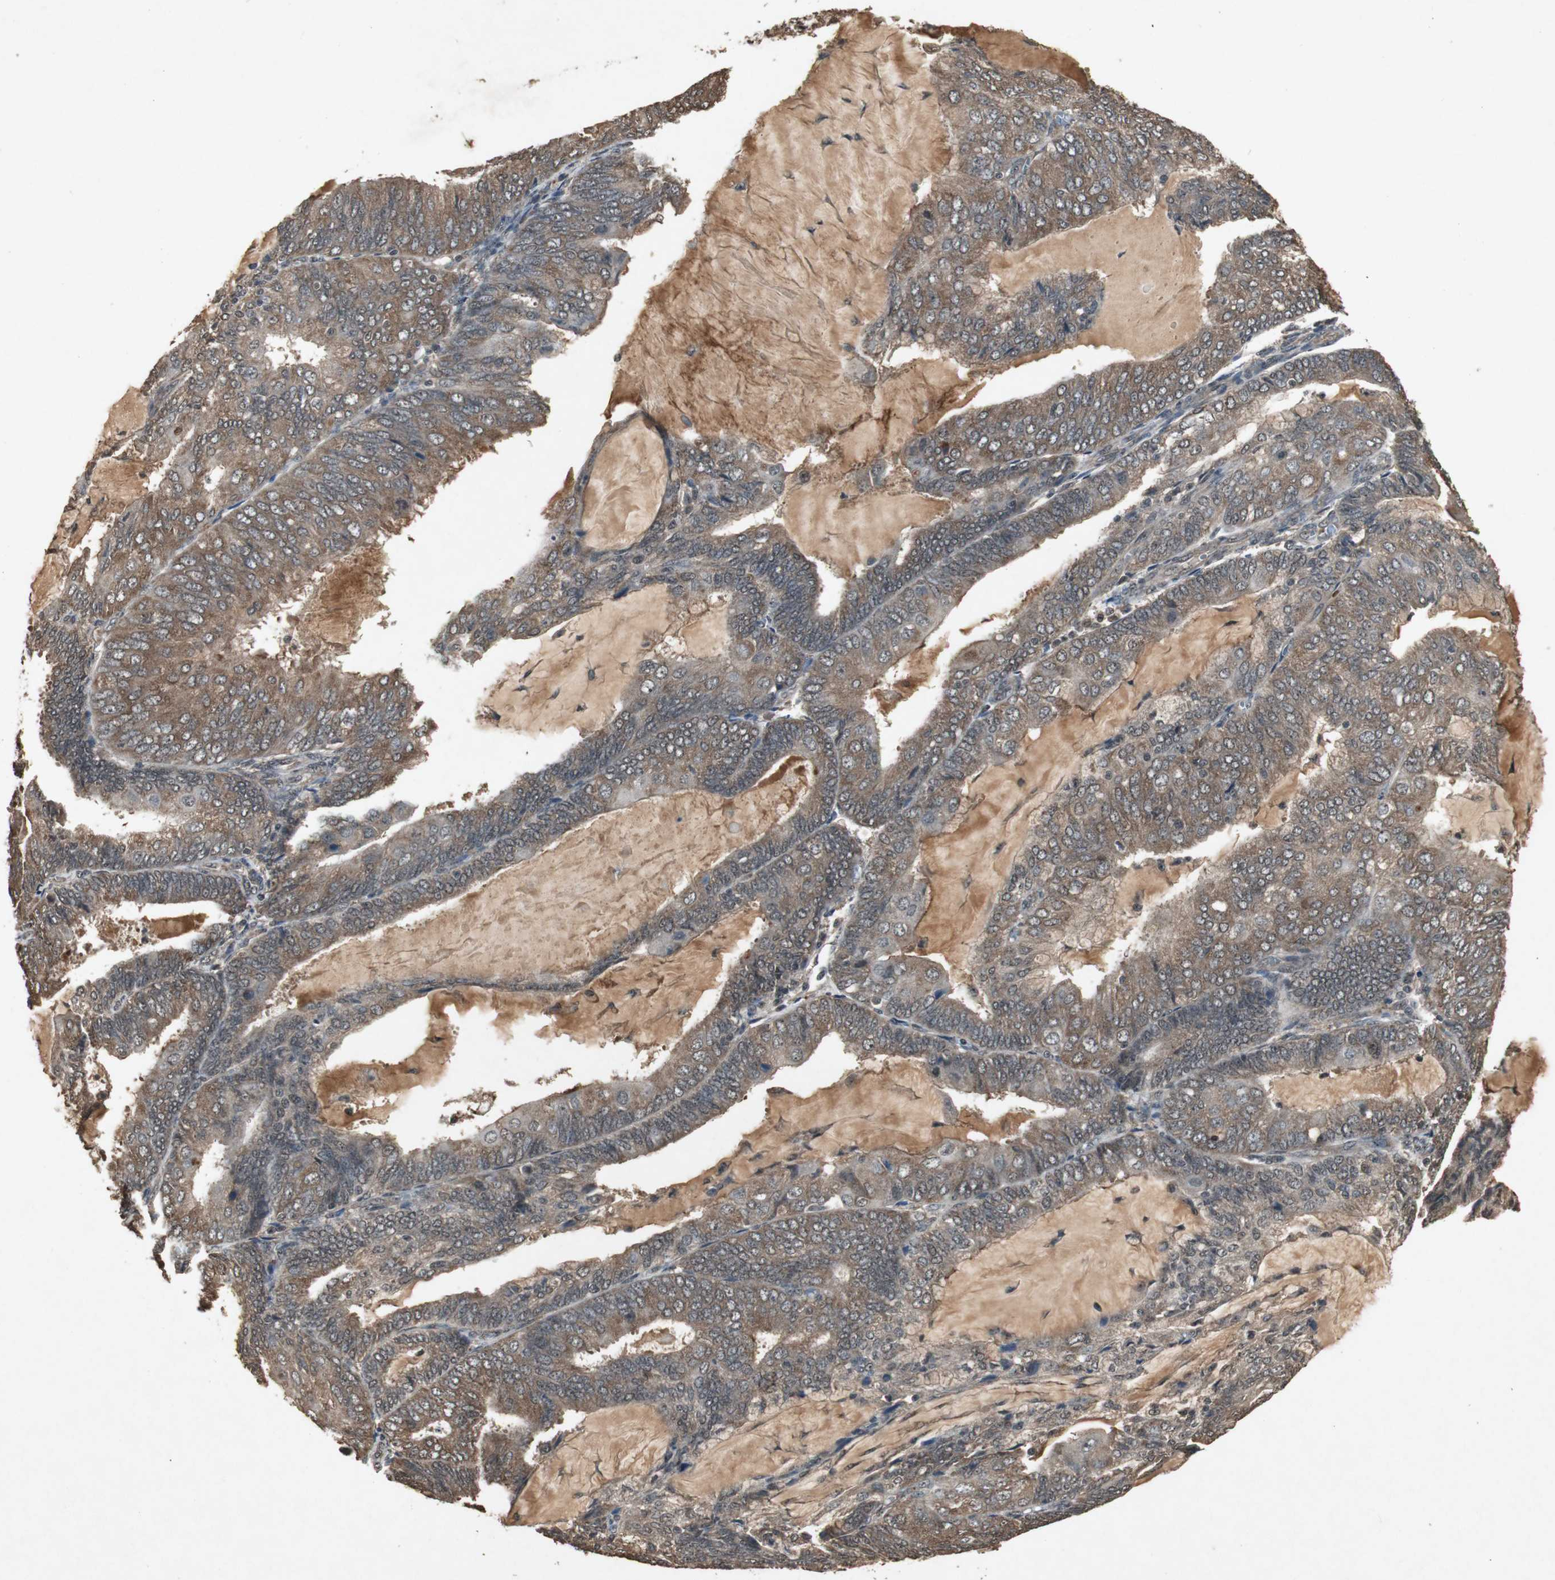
{"staining": {"intensity": "moderate", "quantity": ">75%", "location": "cytoplasmic/membranous"}, "tissue": "endometrial cancer", "cell_type": "Tumor cells", "image_type": "cancer", "snomed": [{"axis": "morphology", "description": "Adenocarcinoma, NOS"}, {"axis": "topography", "description": "Endometrium"}], "caption": "Human endometrial cancer stained with a brown dye reveals moderate cytoplasmic/membranous positive expression in approximately >75% of tumor cells.", "gene": "EMX1", "patient": {"sex": "female", "age": 81}}